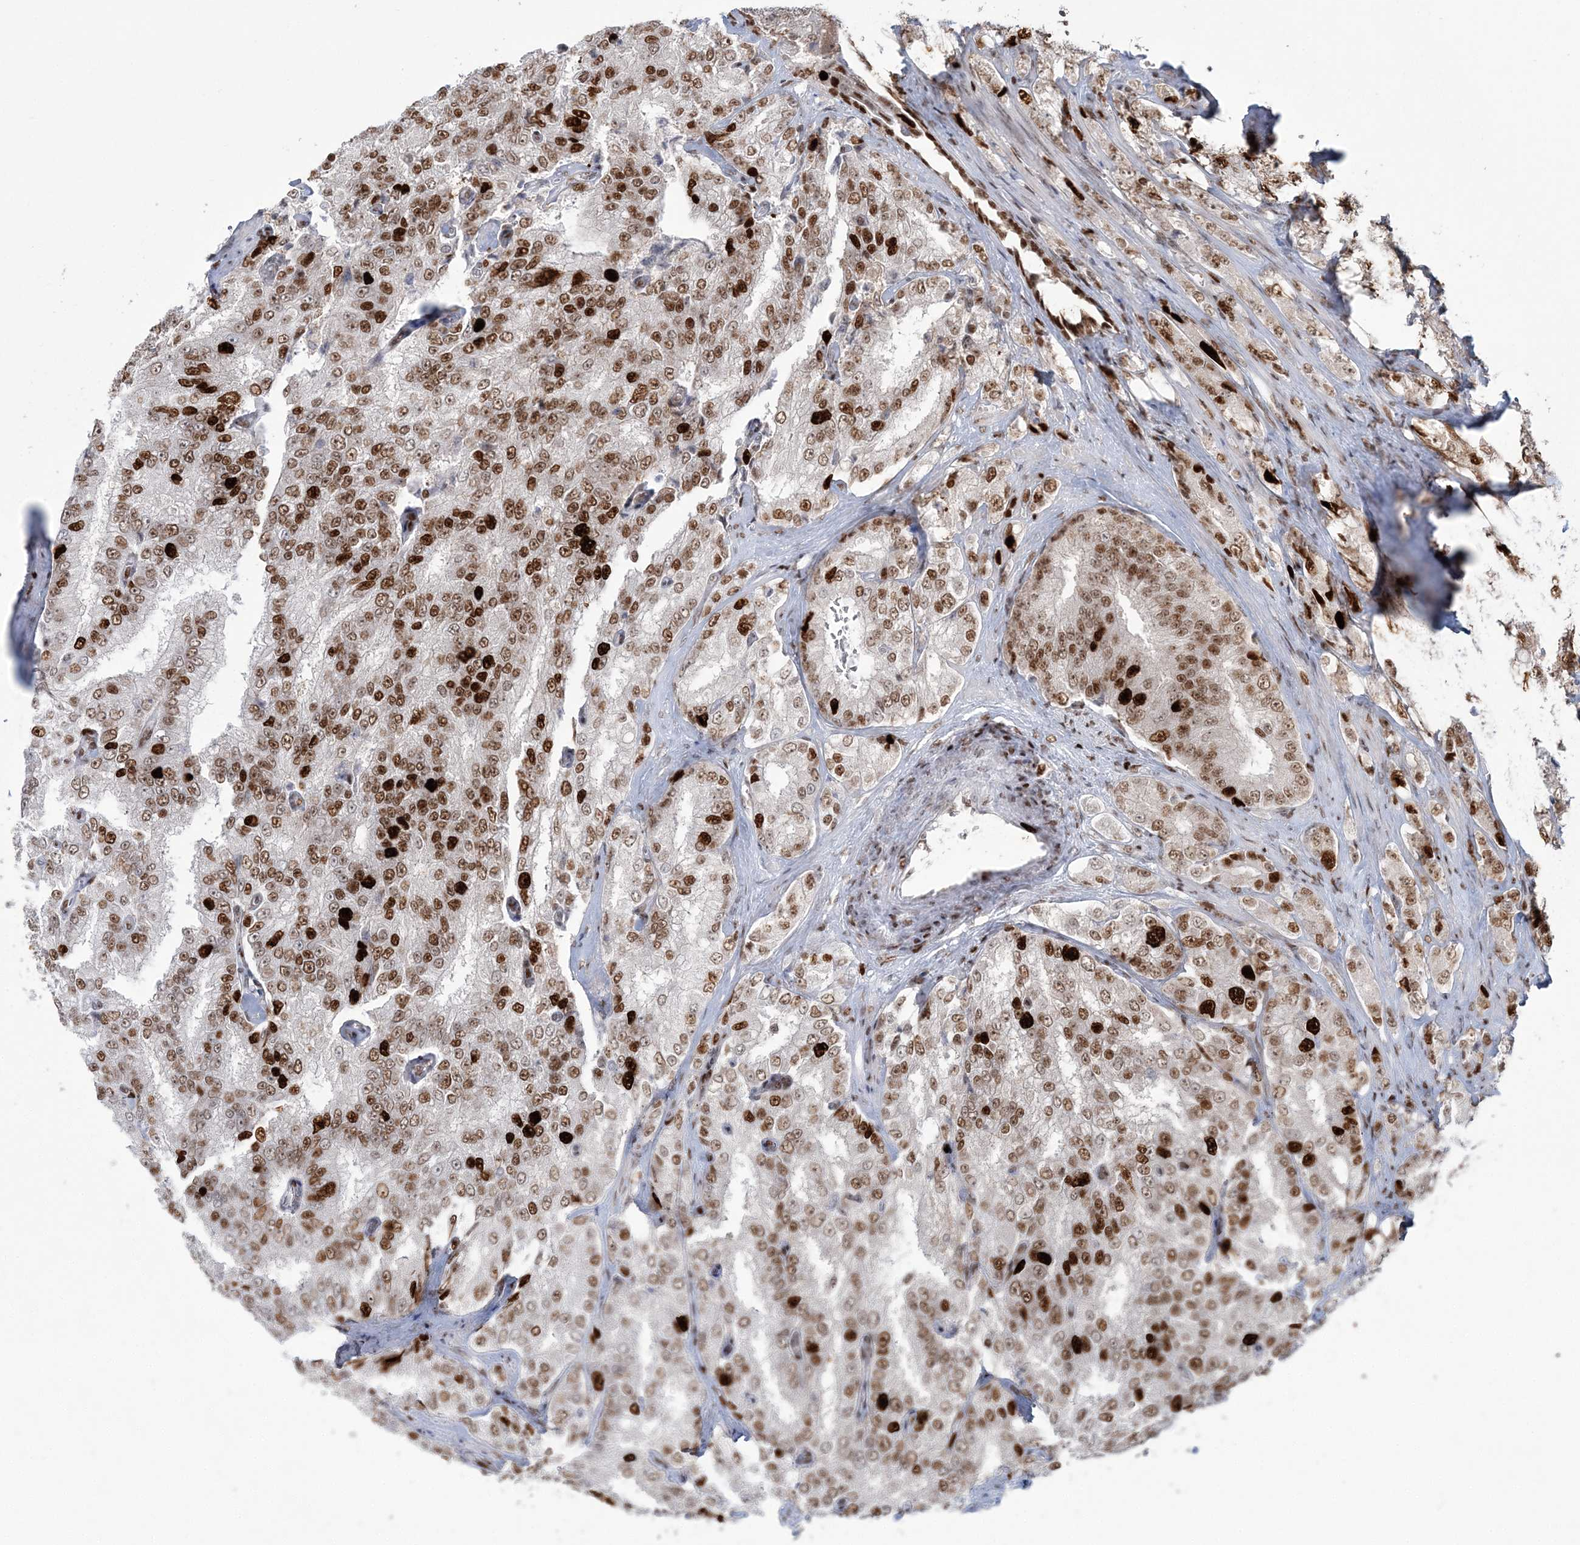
{"staining": {"intensity": "strong", "quantity": ">75%", "location": "nuclear"}, "tissue": "prostate cancer", "cell_type": "Tumor cells", "image_type": "cancer", "snomed": [{"axis": "morphology", "description": "Adenocarcinoma, High grade"}, {"axis": "topography", "description": "Prostate"}], "caption": "Protein expression analysis of prostate cancer (high-grade adenocarcinoma) shows strong nuclear expression in approximately >75% of tumor cells.", "gene": "LIG1", "patient": {"sex": "male", "age": 58}}